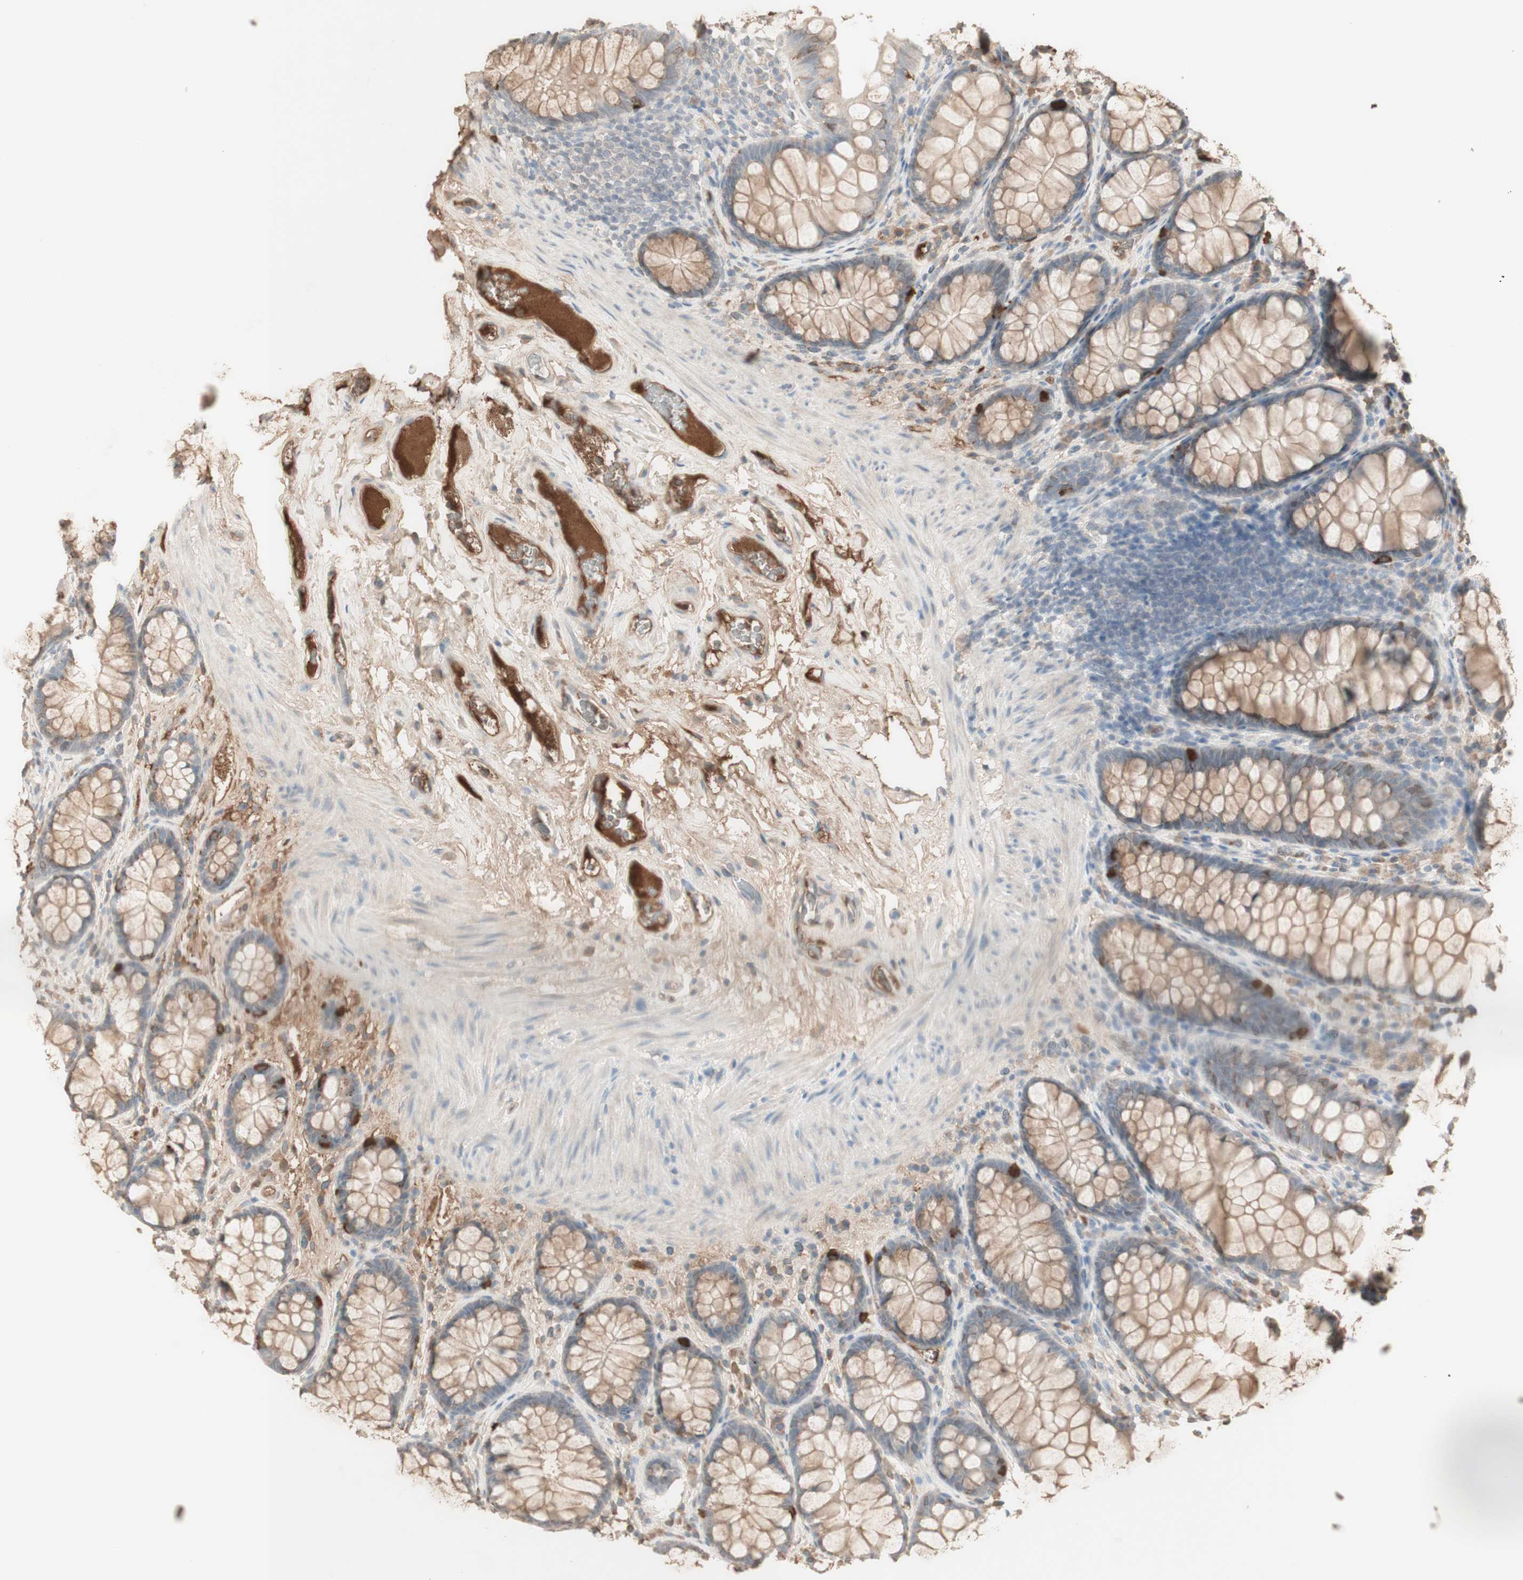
{"staining": {"intensity": "moderate", "quantity": ">75%", "location": "cytoplasmic/membranous"}, "tissue": "colon", "cell_type": "Endothelial cells", "image_type": "normal", "snomed": [{"axis": "morphology", "description": "Normal tissue, NOS"}, {"axis": "topography", "description": "Colon"}], "caption": "Colon stained with immunohistochemistry (IHC) displays moderate cytoplasmic/membranous expression in about >75% of endothelial cells.", "gene": "IFNG", "patient": {"sex": "female", "age": 55}}